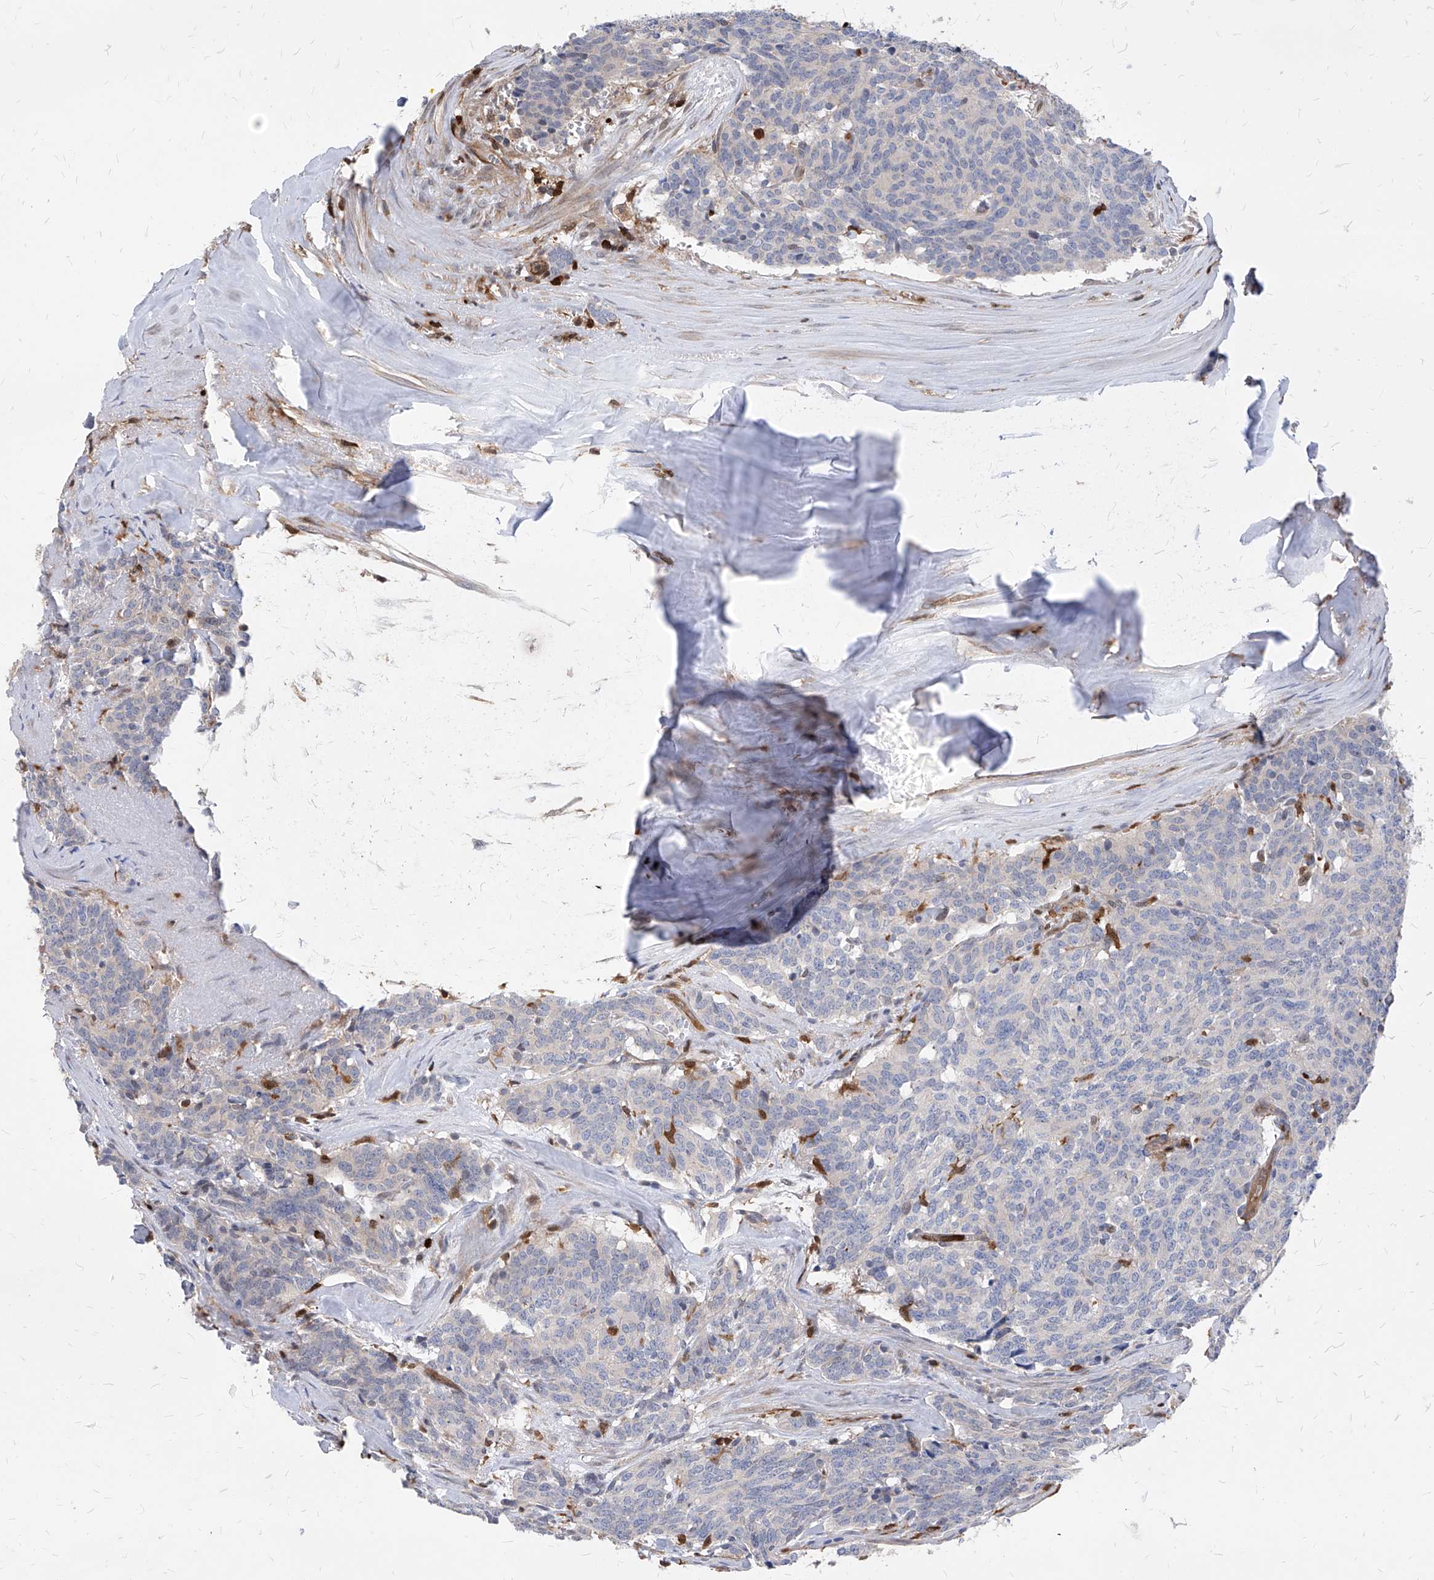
{"staining": {"intensity": "negative", "quantity": "none", "location": "none"}, "tissue": "carcinoid", "cell_type": "Tumor cells", "image_type": "cancer", "snomed": [{"axis": "morphology", "description": "Carcinoid, malignant, NOS"}, {"axis": "topography", "description": "Lung"}], "caption": "Immunohistochemical staining of carcinoid exhibits no significant staining in tumor cells.", "gene": "ABRACL", "patient": {"sex": "female", "age": 46}}